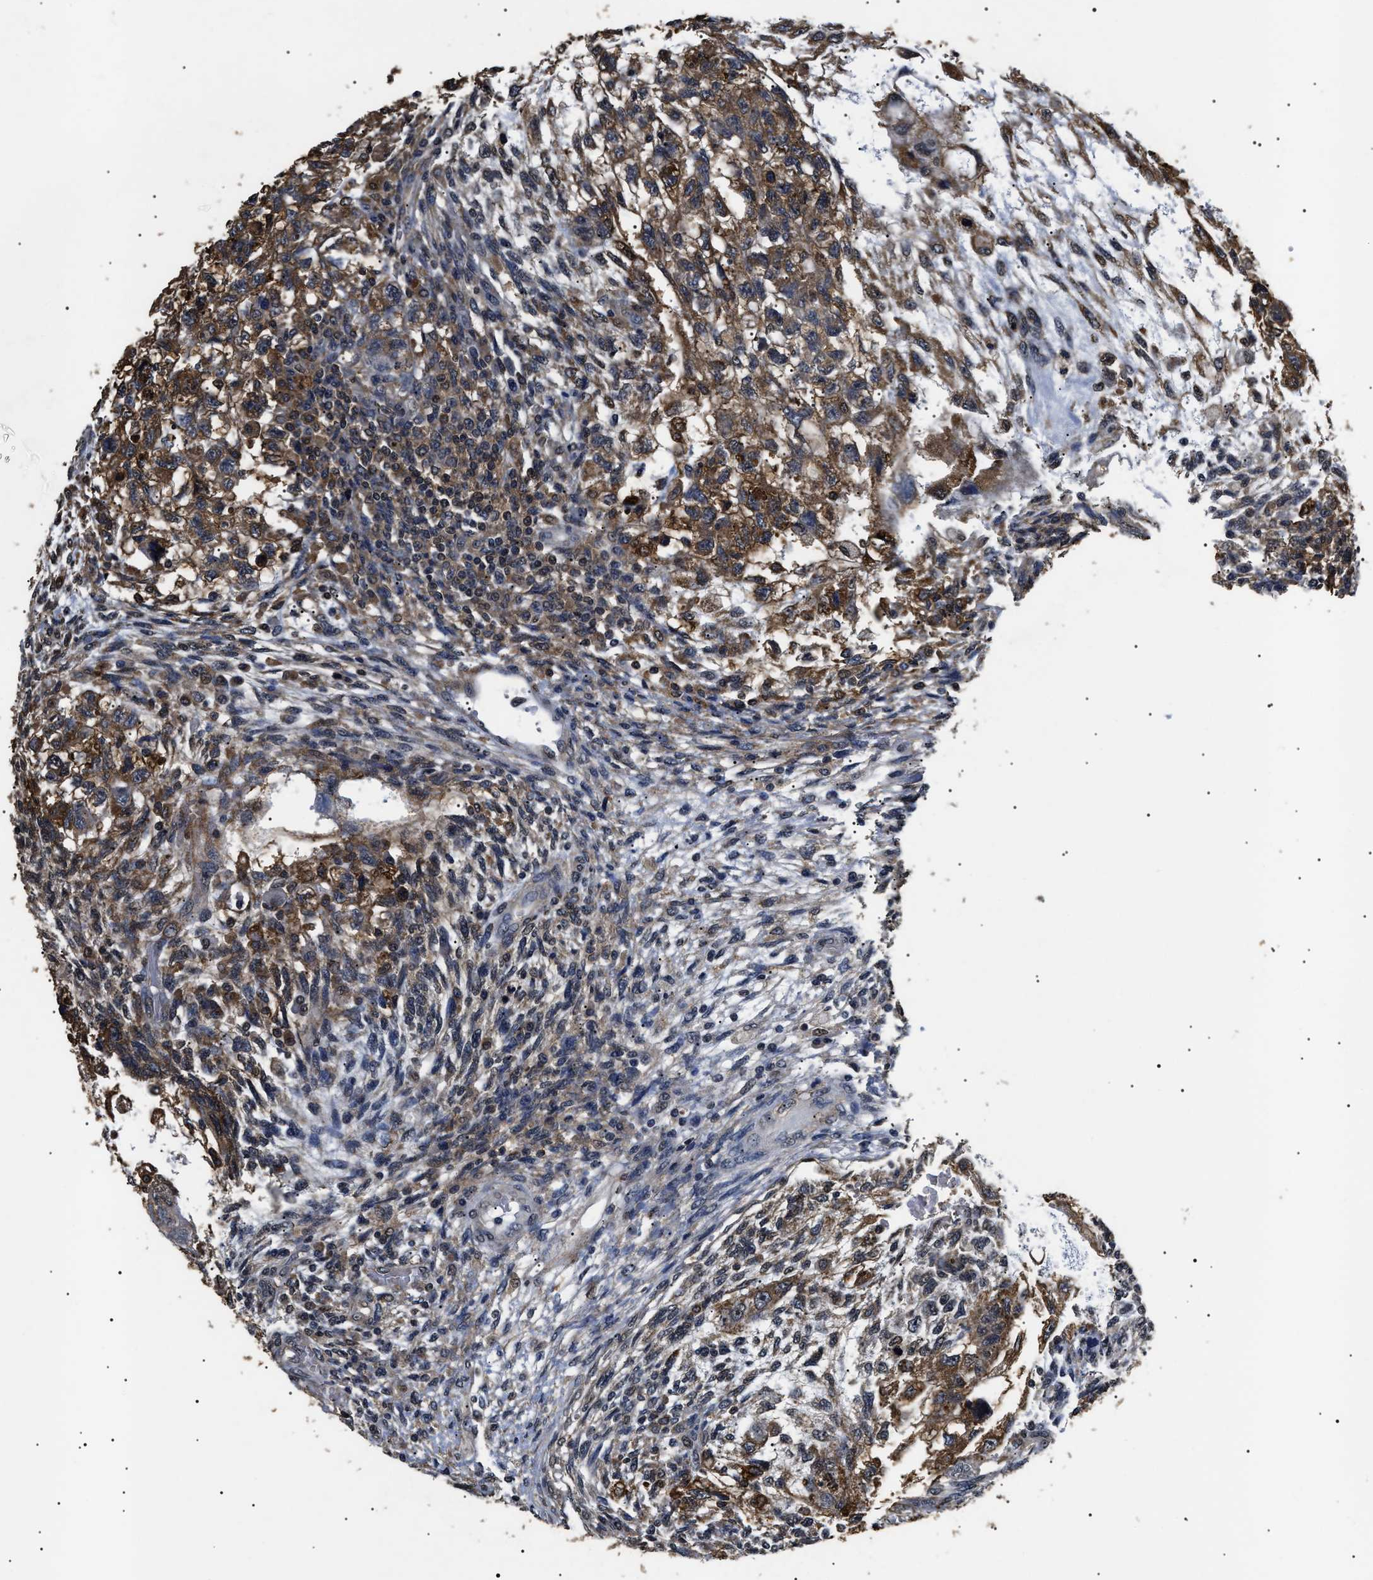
{"staining": {"intensity": "moderate", "quantity": ">75%", "location": "cytoplasmic/membranous"}, "tissue": "testis cancer", "cell_type": "Tumor cells", "image_type": "cancer", "snomed": [{"axis": "morphology", "description": "Normal tissue, NOS"}, {"axis": "morphology", "description": "Carcinoma, Embryonal, NOS"}, {"axis": "topography", "description": "Testis"}], "caption": "An image of testis cancer (embryonal carcinoma) stained for a protein shows moderate cytoplasmic/membranous brown staining in tumor cells.", "gene": "ANP32E", "patient": {"sex": "male", "age": 36}}